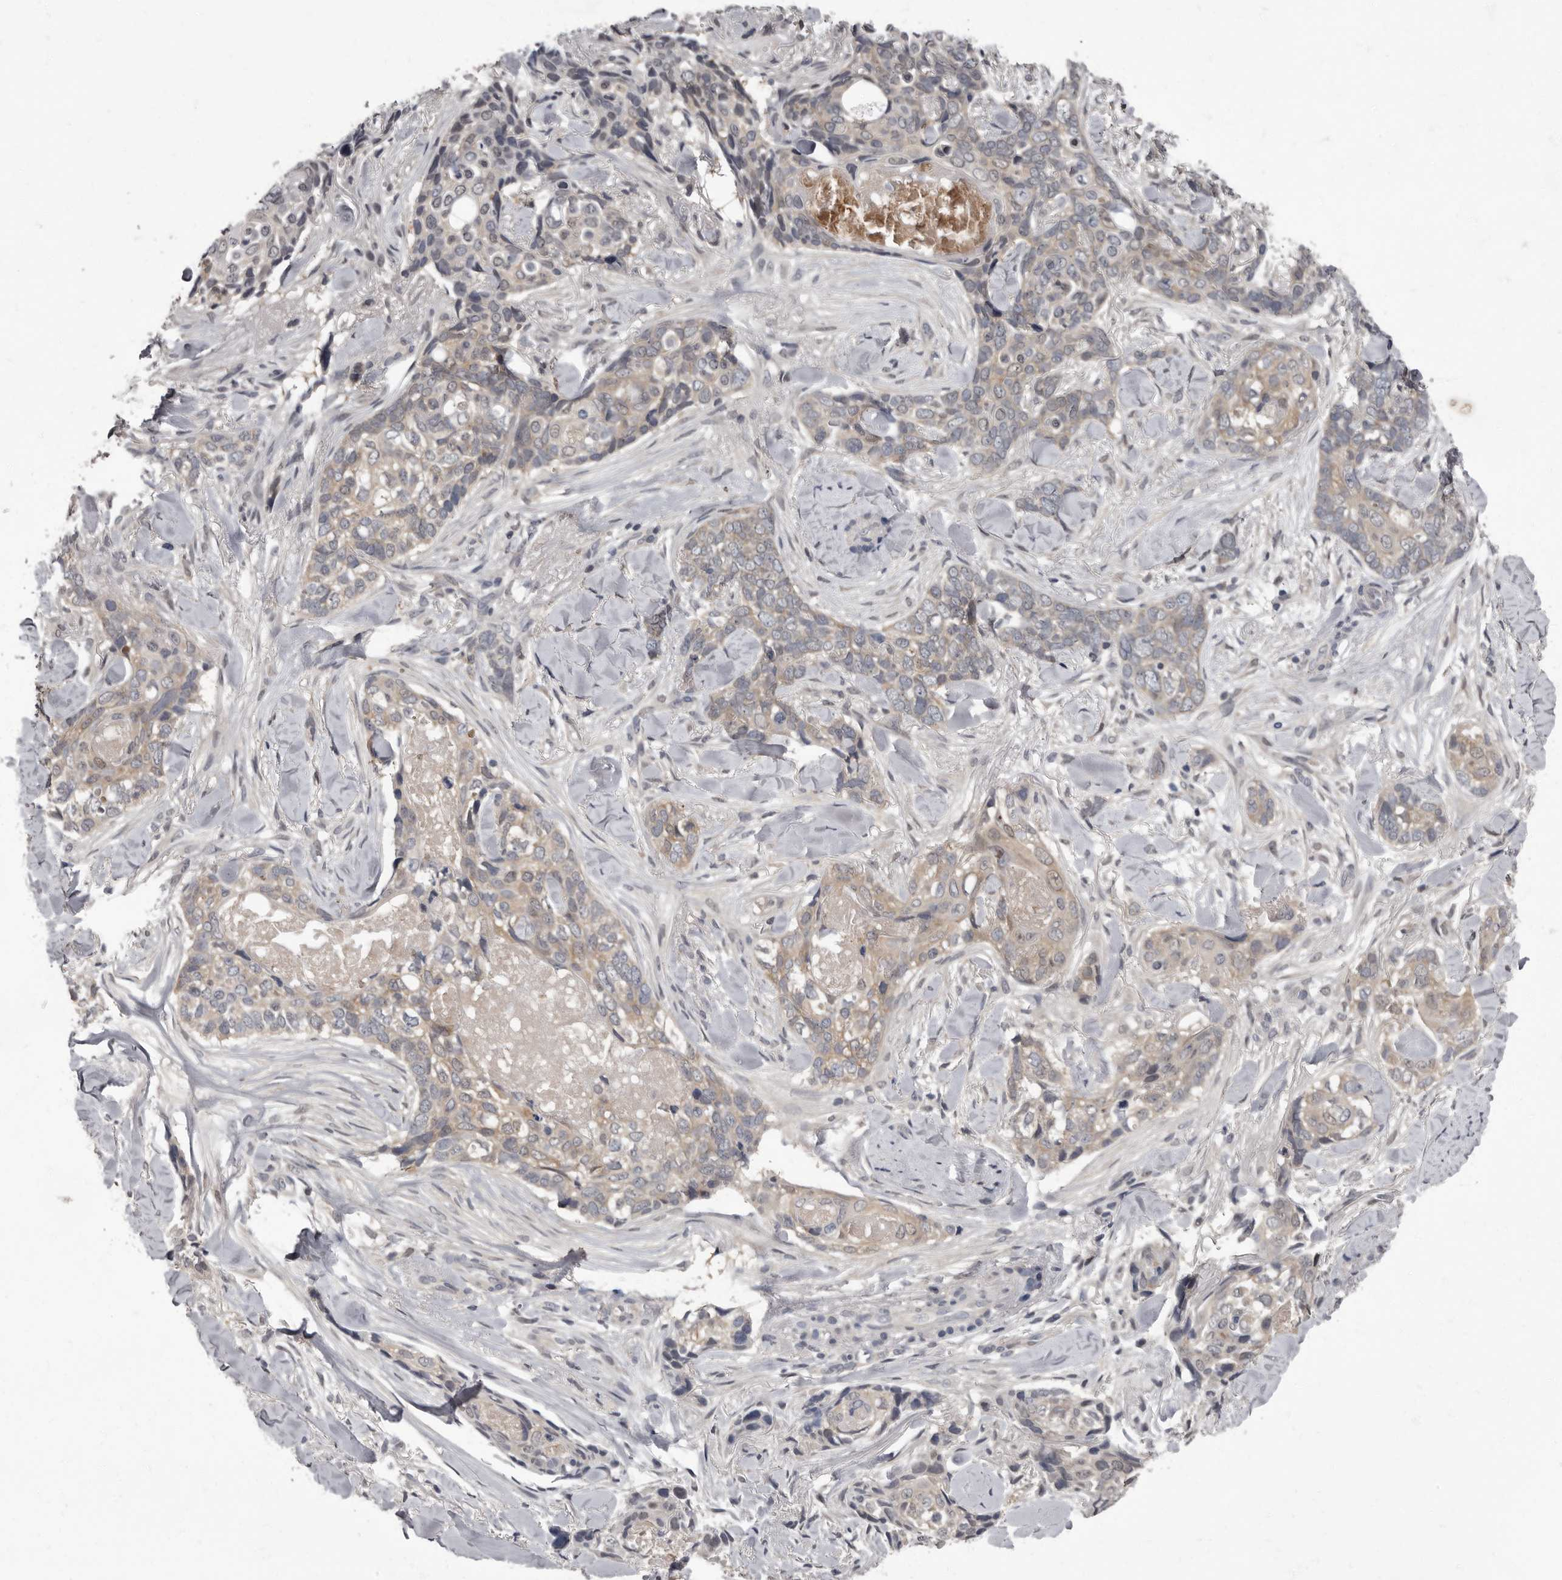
{"staining": {"intensity": "weak", "quantity": "<25%", "location": "cytoplasmic/membranous"}, "tissue": "skin cancer", "cell_type": "Tumor cells", "image_type": "cancer", "snomed": [{"axis": "morphology", "description": "Basal cell carcinoma"}, {"axis": "topography", "description": "Skin"}], "caption": "There is no significant staining in tumor cells of basal cell carcinoma (skin).", "gene": "C1orf50", "patient": {"sex": "female", "age": 82}}